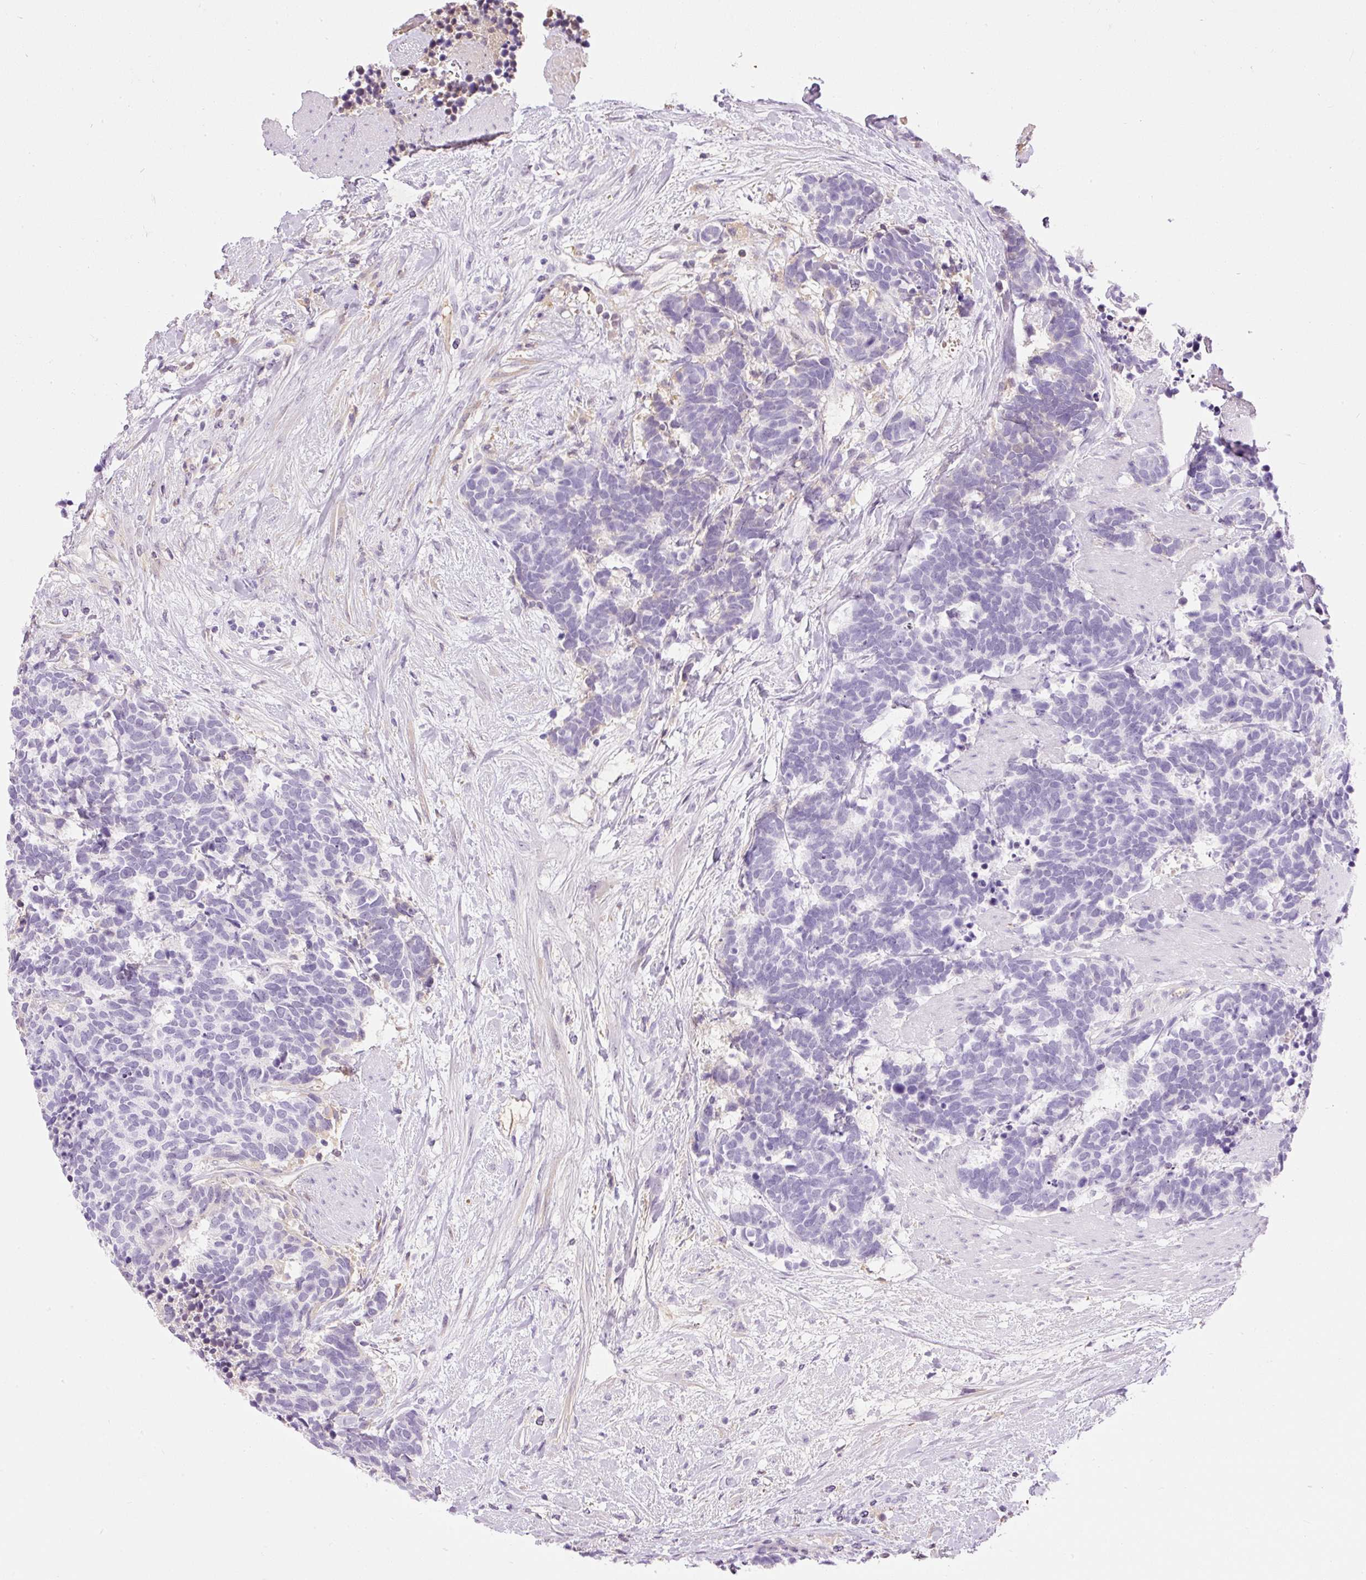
{"staining": {"intensity": "negative", "quantity": "none", "location": "none"}, "tissue": "carcinoid", "cell_type": "Tumor cells", "image_type": "cancer", "snomed": [{"axis": "morphology", "description": "Carcinoma, NOS"}, {"axis": "morphology", "description": "Carcinoid, malignant, NOS"}, {"axis": "topography", "description": "Prostate"}], "caption": "Immunohistochemistry of carcinoid (malignant) reveals no expression in tumor cells.", "gene": "PRPF38B", "patient": {"sex": "male", "age": 57}}